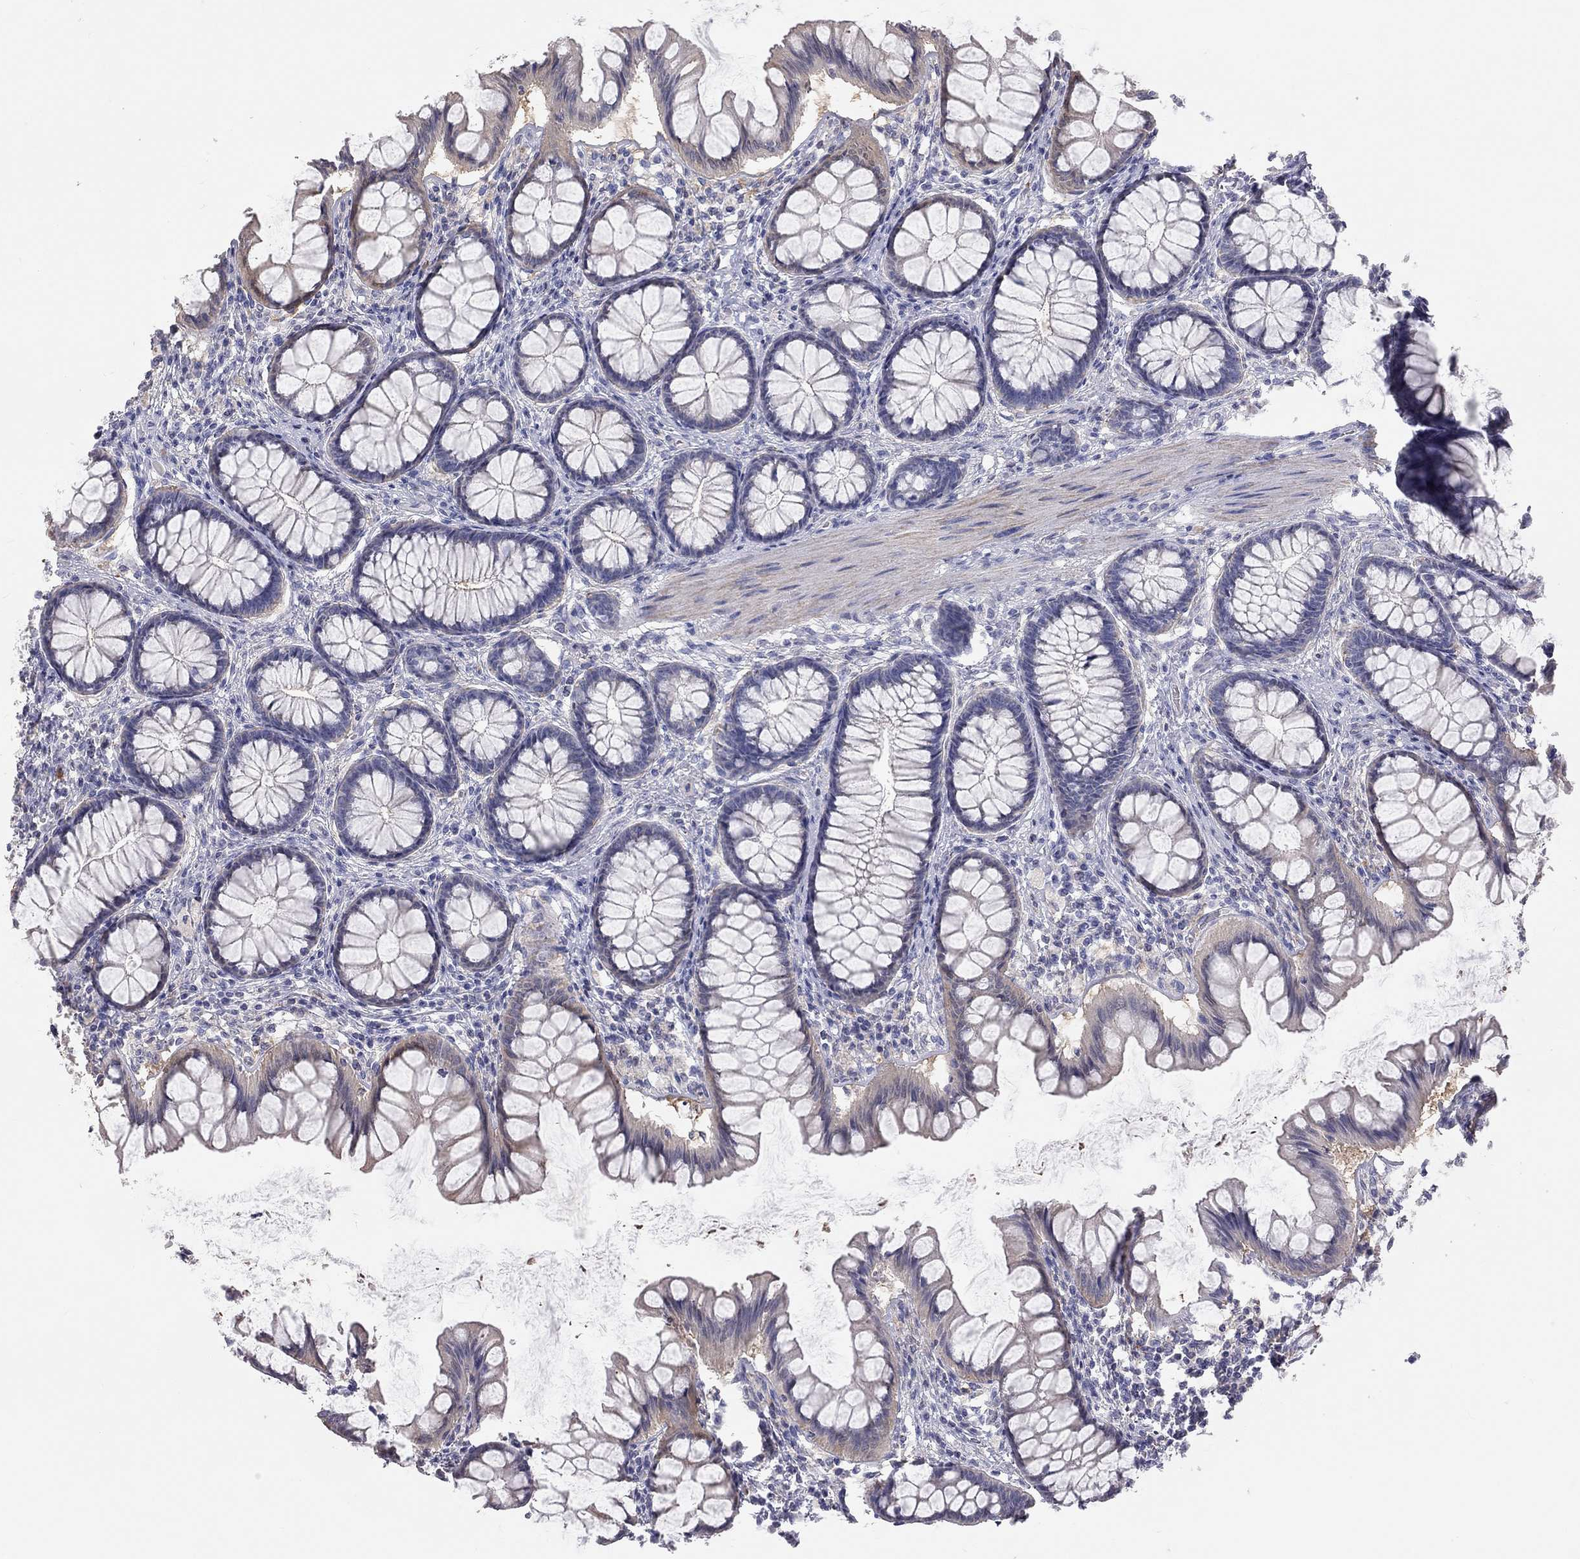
{"staining": {"intensity": "negative", "quantity": "none", "location": "none"}, "tissue": "colon", "cell_type": "Endothelial cells", "image_type": "normal", "snomed": [{"axis": "morphology", "description": "Normal tissue, NOS"}, {"axis": "topography", "description": "Colon"}], "caption": "DAB (3,3'-diaminobenzidine) immunohistochemical staining of unremarkable human colon reveals no significant positivity in endothelial cells.", "gene": "ADCYAP1", "patient": {"sex": "female", "age": 65}}